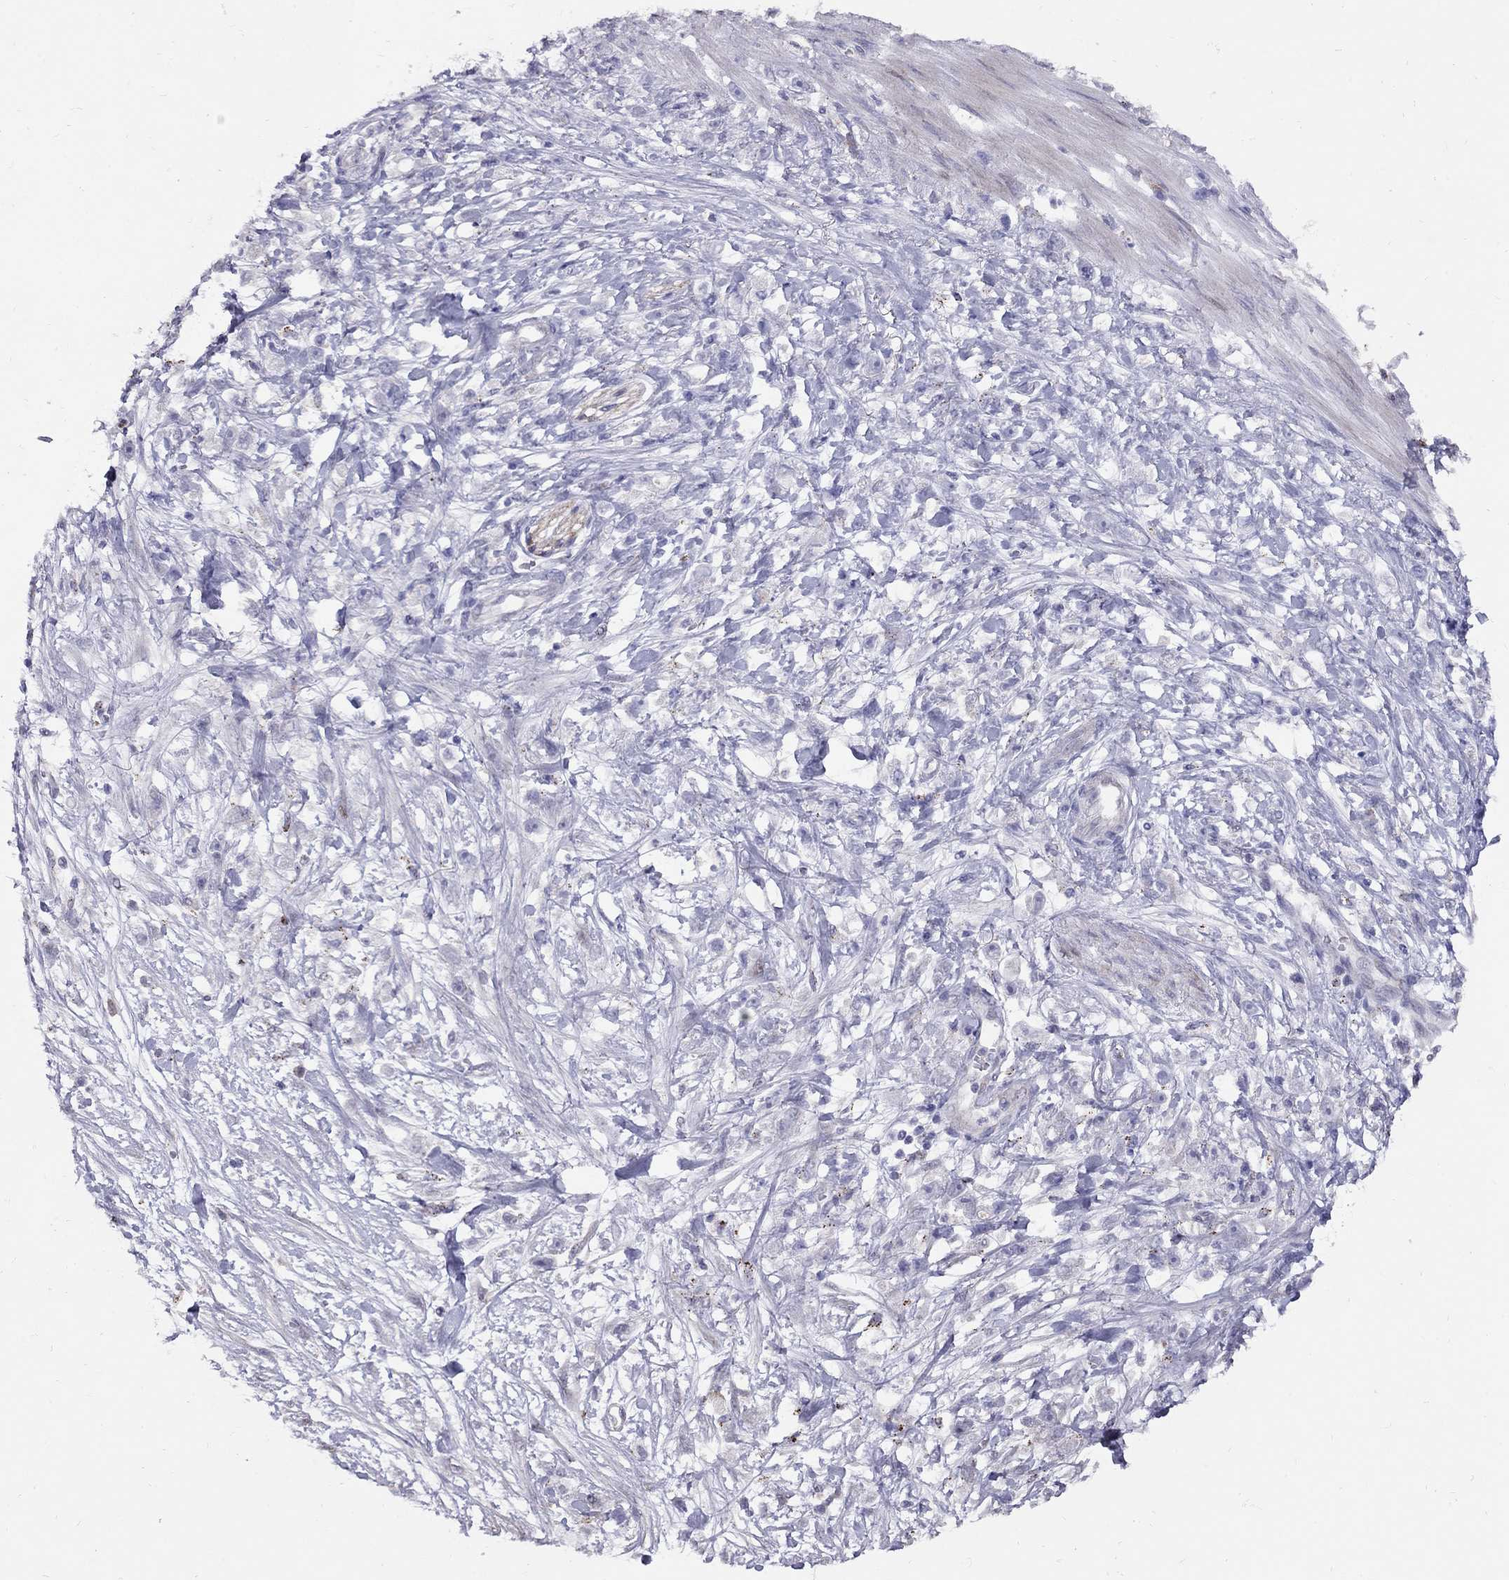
{"staining": {"intensity": "negative", "quantity": "none", "location": "none"}, "tissue": "stomach cancer", "cell_type": "Tumor cells", "image_type": "cancer", "snomed": [{"axis": "morphology", "description": "Adenocarcinoma, NOS"}, {"axis": "topography", "description": "Stomach"}], "caption": "Tumor cells are negative for protein expression in human stomach adenocarcinoma.", "gene": "MAGEB4", "patient": {"sex": "female", "age": 59}}